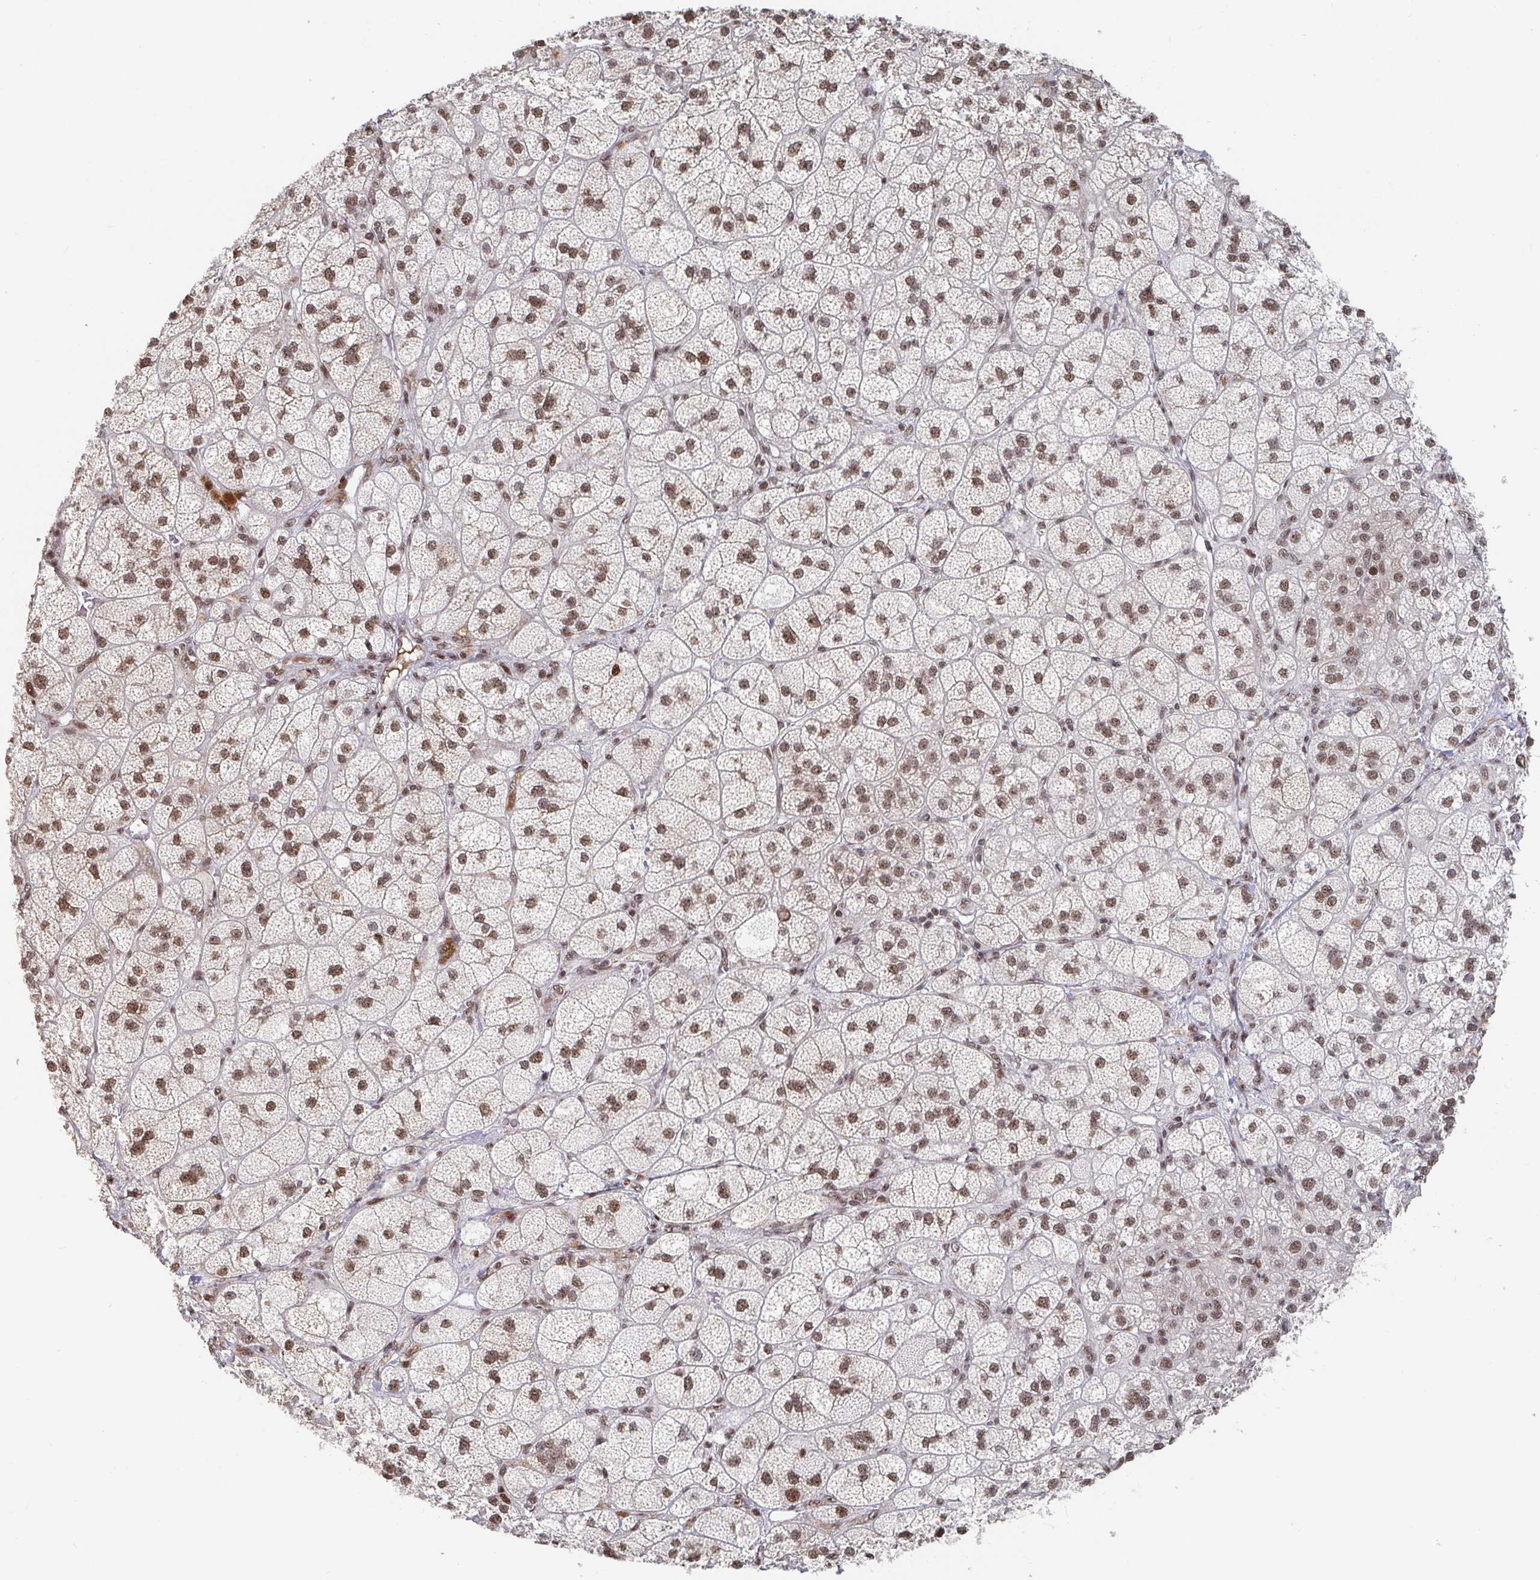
{"staining": {"intensity": "strong", "quantity": ">75%", "location": "nuclear"}, "tissue": "adrenal gland", "cell_type": "Glandular cells", "image_type": "normal", "snomed": [{"axis": "morphology", "description": "Normal tissue, NOS"}, {"axis": "topography", "description": "Adrenal gland"}], "caption": "Adrenal gland stained with DAB immunohistochemistry reveals high levels of strong nuclear expression in approximately >75% of glandular cells.", "gene": "ZDHHC12", "patient": {"sex": "female", "age": 60}}